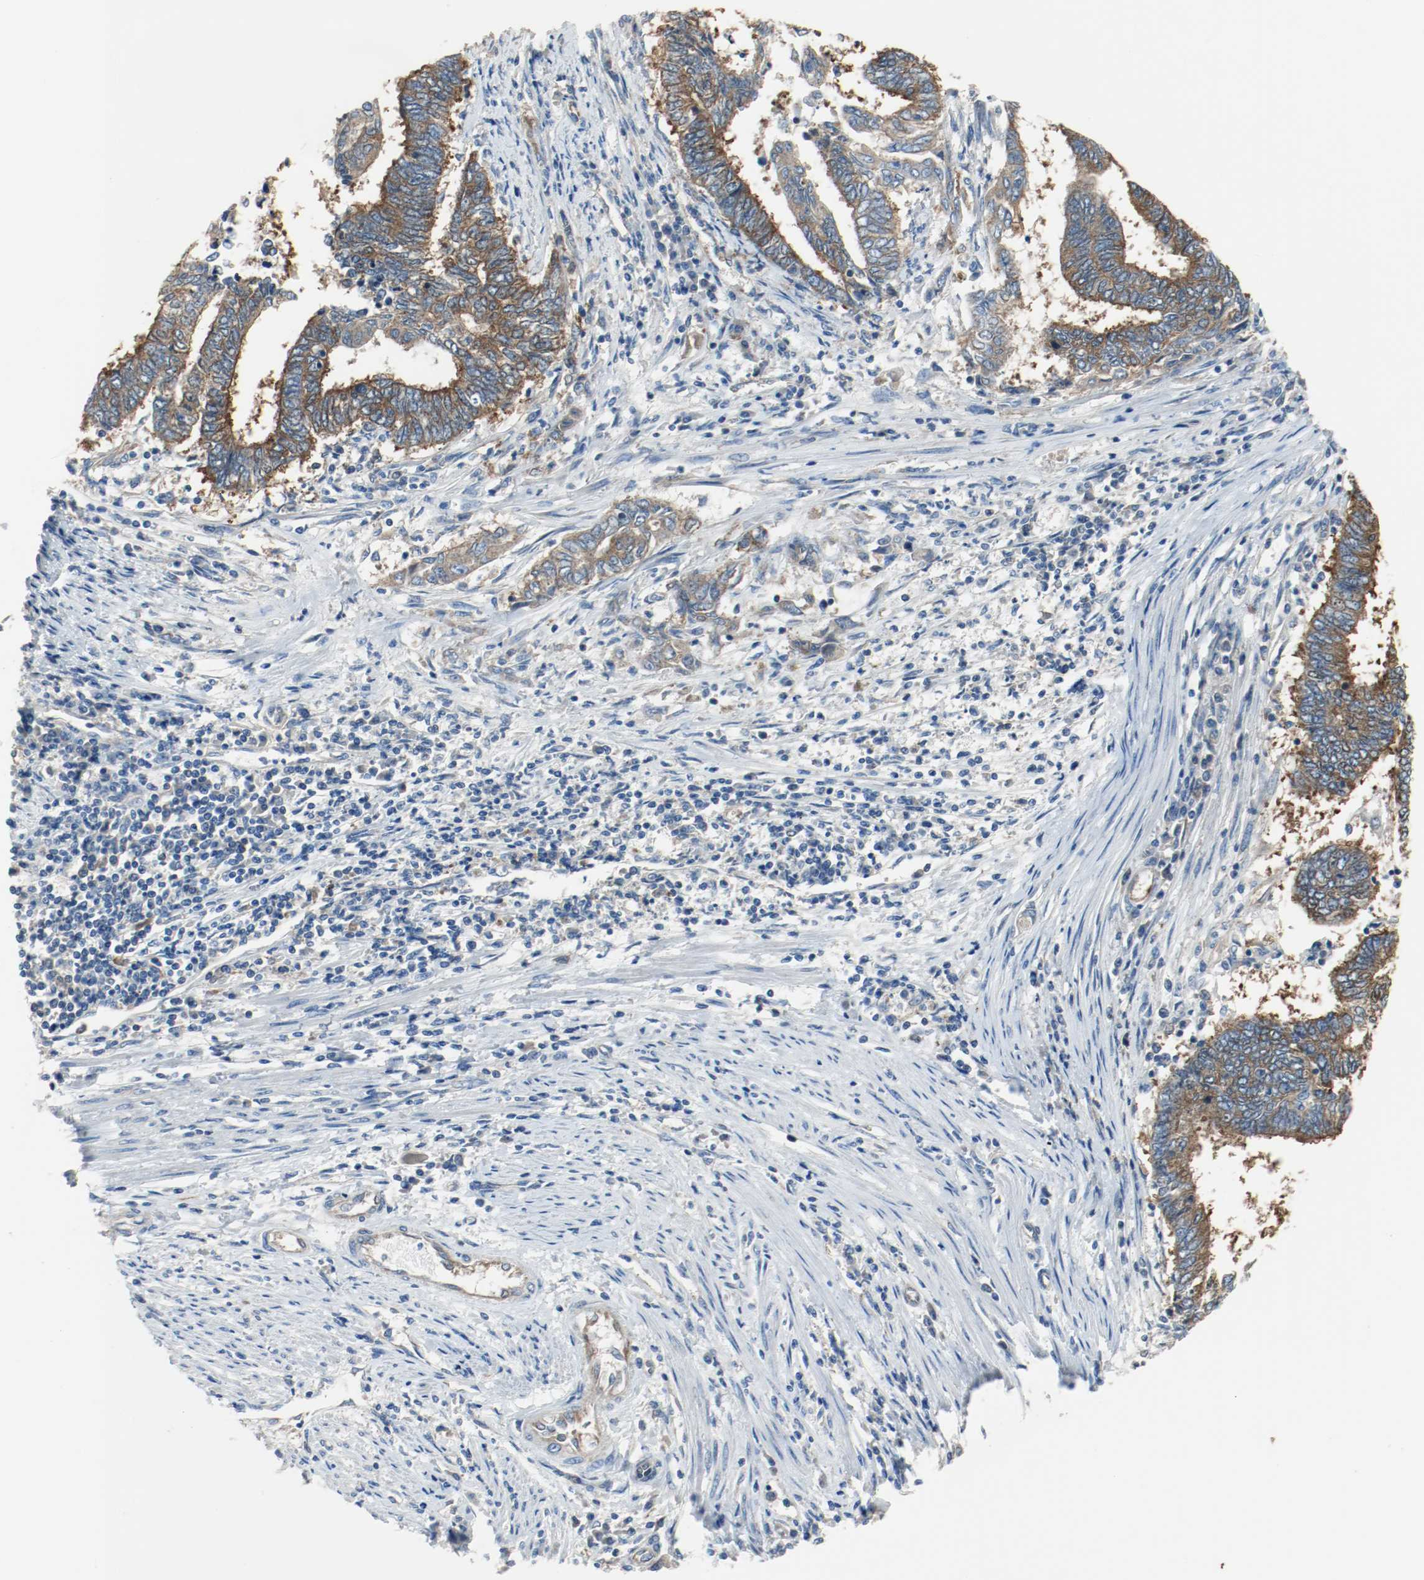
{"staining": {"intensity": "moderate", "quantity": ">75%", "location": "cytoplasmic/membranous"}, "tissue": "endometrial cancer", "cell_type": "Tumor cells", "image_type": "cancer", "snomed": [{"axis": "morphology", "description": "Adenocarcinoma, NOS"}, {"axis": "topography", "description": "Uterus"}, {"axis": "topography", "description": "Endometrium"}], "caption": "The photomicrograph demonstrates staining of adenocarcinoma (endometrial), revealing moderate cytoplasmic/membranous protein expression (brown color) within tumor cells.", "gene": "TUBA3D", "patient": {"sex": "female", "age": 70}}